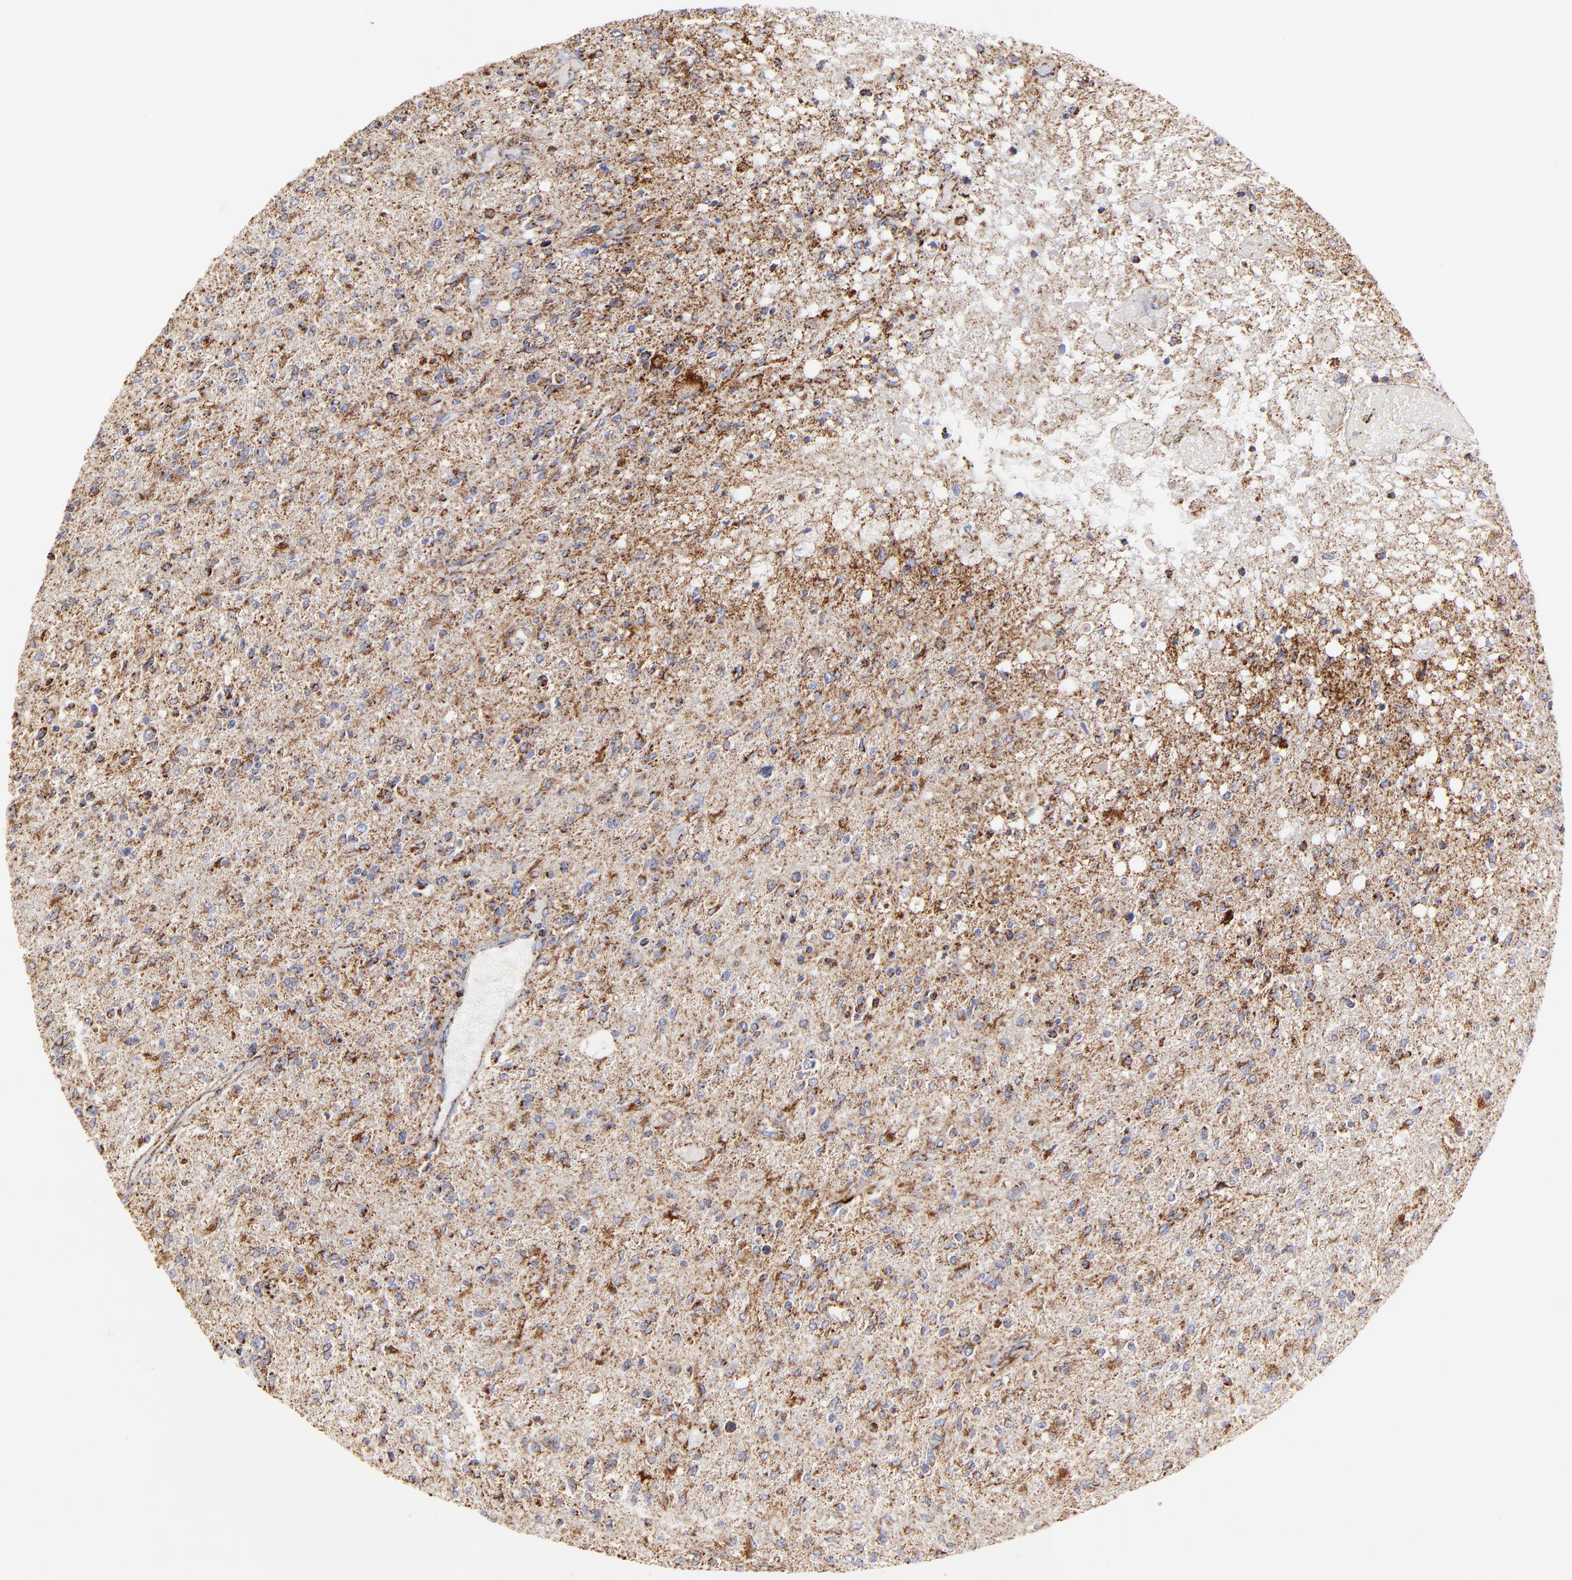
{"staining": {"intensity": "moderate", "quantity": "25%-75%", "location": "cytoplasmic/membranous"}, "tissue": "glioma", "cell_type": "Tumor cells", "image_type": "cancer", "snomed": [{"axis": "morphology", "description": "Glioma, malignant, High grade"}, {"axis": "topography", "description": "Cerebral cortex"}], "caption": "IHC staining of malignant high-grade glioma, which demonstrates medium levels of moderate cytoplasmic/membranous staining in approximately 25%-75% of tumor cells indicating moderate cytoplasmic/membranous protein staining. The staining was performed using DAB (3,3'-diaminobenzidine) (brown) for protein detection and nuclei were counterstained in hematoxylin (blue).", "gene": "ECH1", "patient": {"sex": "male", "age": 76}}